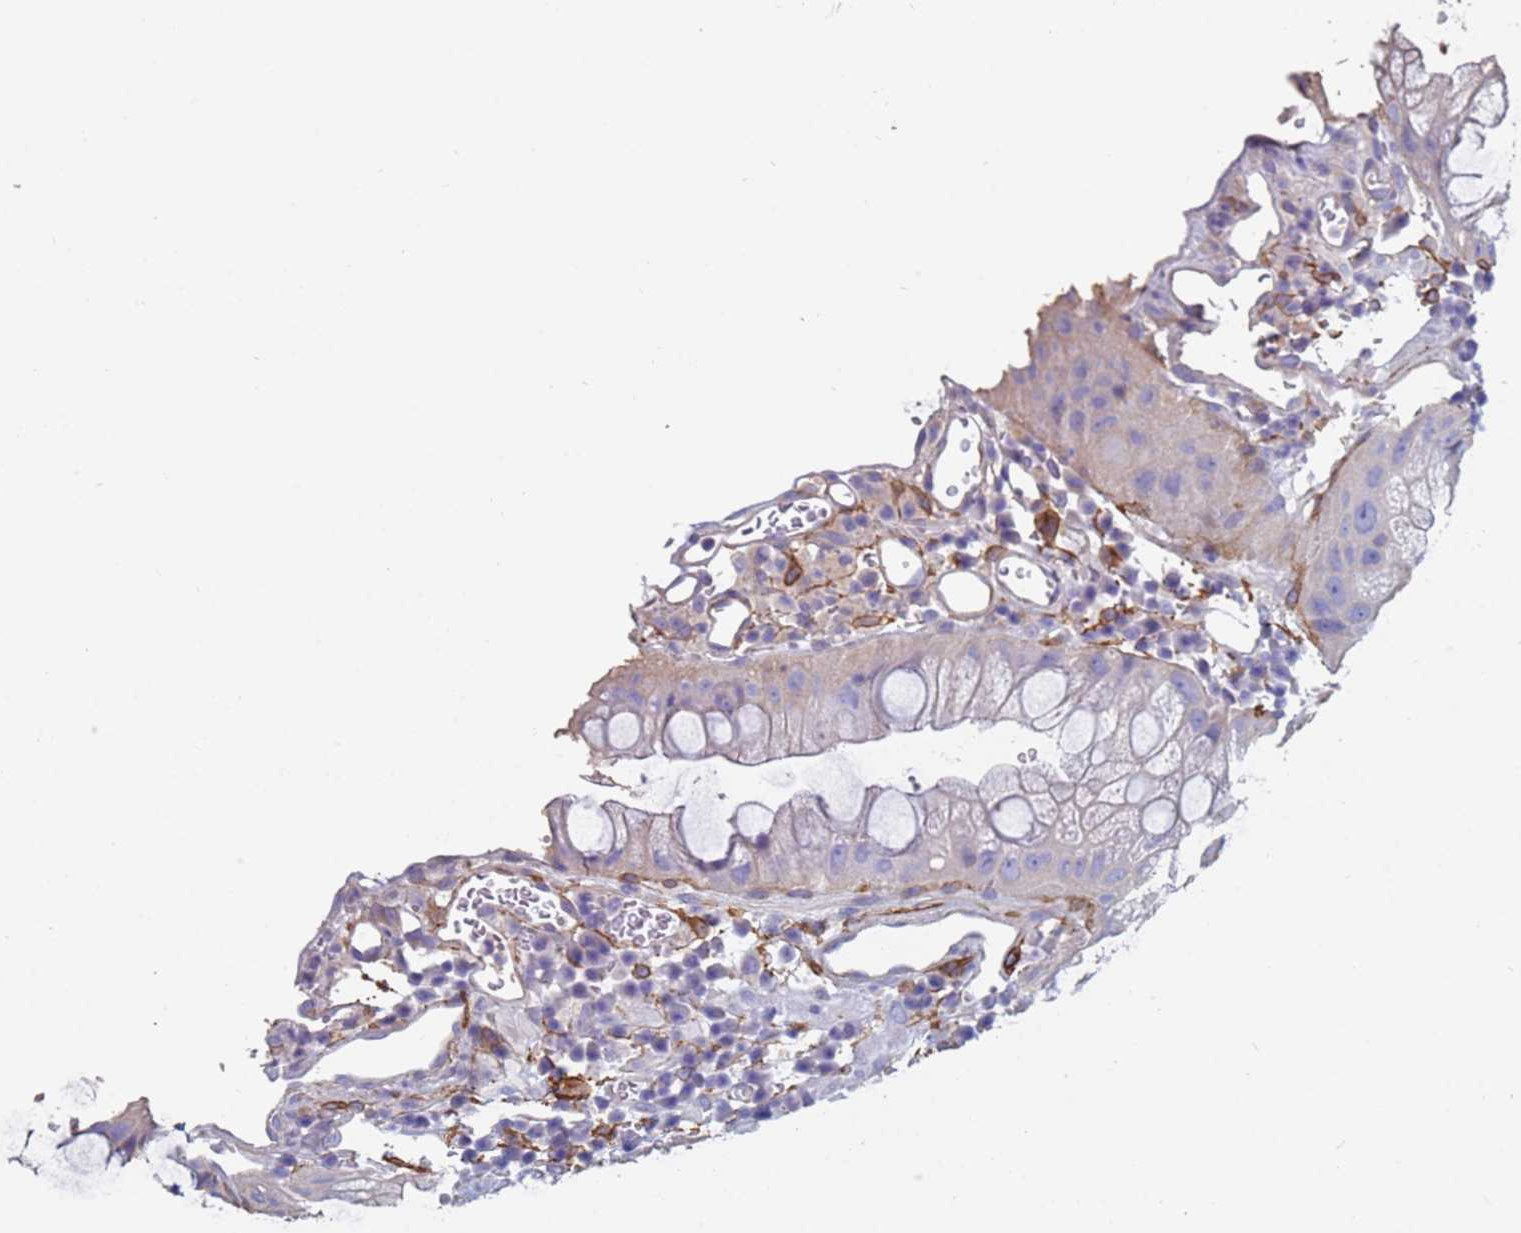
{"staining": {"intensity": "negative", "quantity": "none", "location": "none"}, "tissue": "colorectal cancer", "cell_type": "Tumor cells", "image_type": "cancer", "snomed": [{"axis": "morphology", "description": "Adenocarcinoma, NOS"}, {"axis": "topography", "description": "Rectum"}], "caption": "An image of colorectal cancer stained for a protein demonstrates no brown staining in tumor cells.", "gene": "ABCA8", "patient": {"sex": "male", "age": 63}}